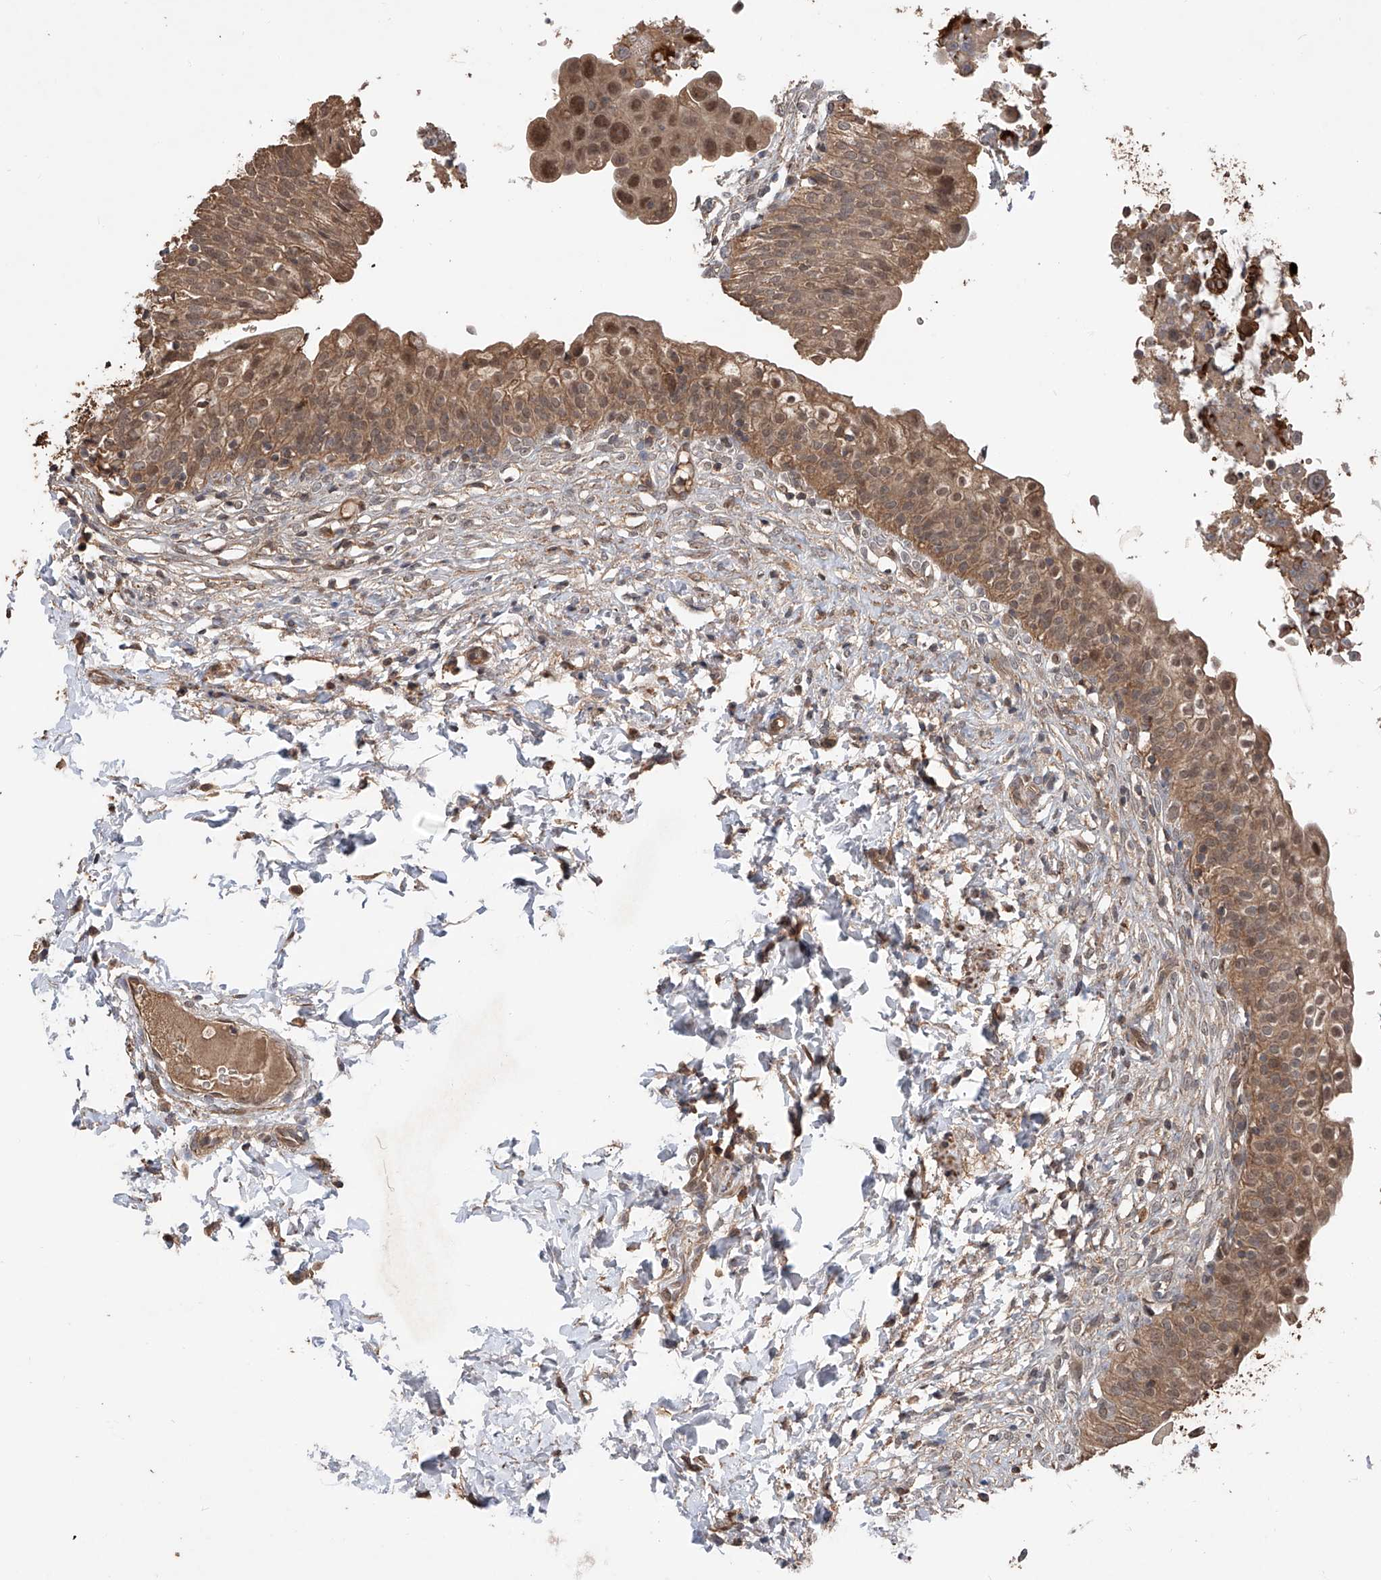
{"staining": {"intensity": "moderate", "quantity": ">75%", "location": "cytoplasmic/membranous,nuclear"}, "tissue": "urinary bladder", "cell_type": "Urothelial cells", "image_type": "normal", "snomed": [{"axis": "morphology", "description": "Normal tissue, NOS"}, {"axis": "topography", "description": "Urinary bladder"}], "caption": "DAB (3,3'-diaminobenzidine) immunohistochemical staining of normal human urinary bladder demonstrates moderate cytoplasmic/membranous,nuclear protein staining in approximately >75% of urothelial cells.", "gene": "FAM135A", "patient": {"sex": "male", "age": 55}}